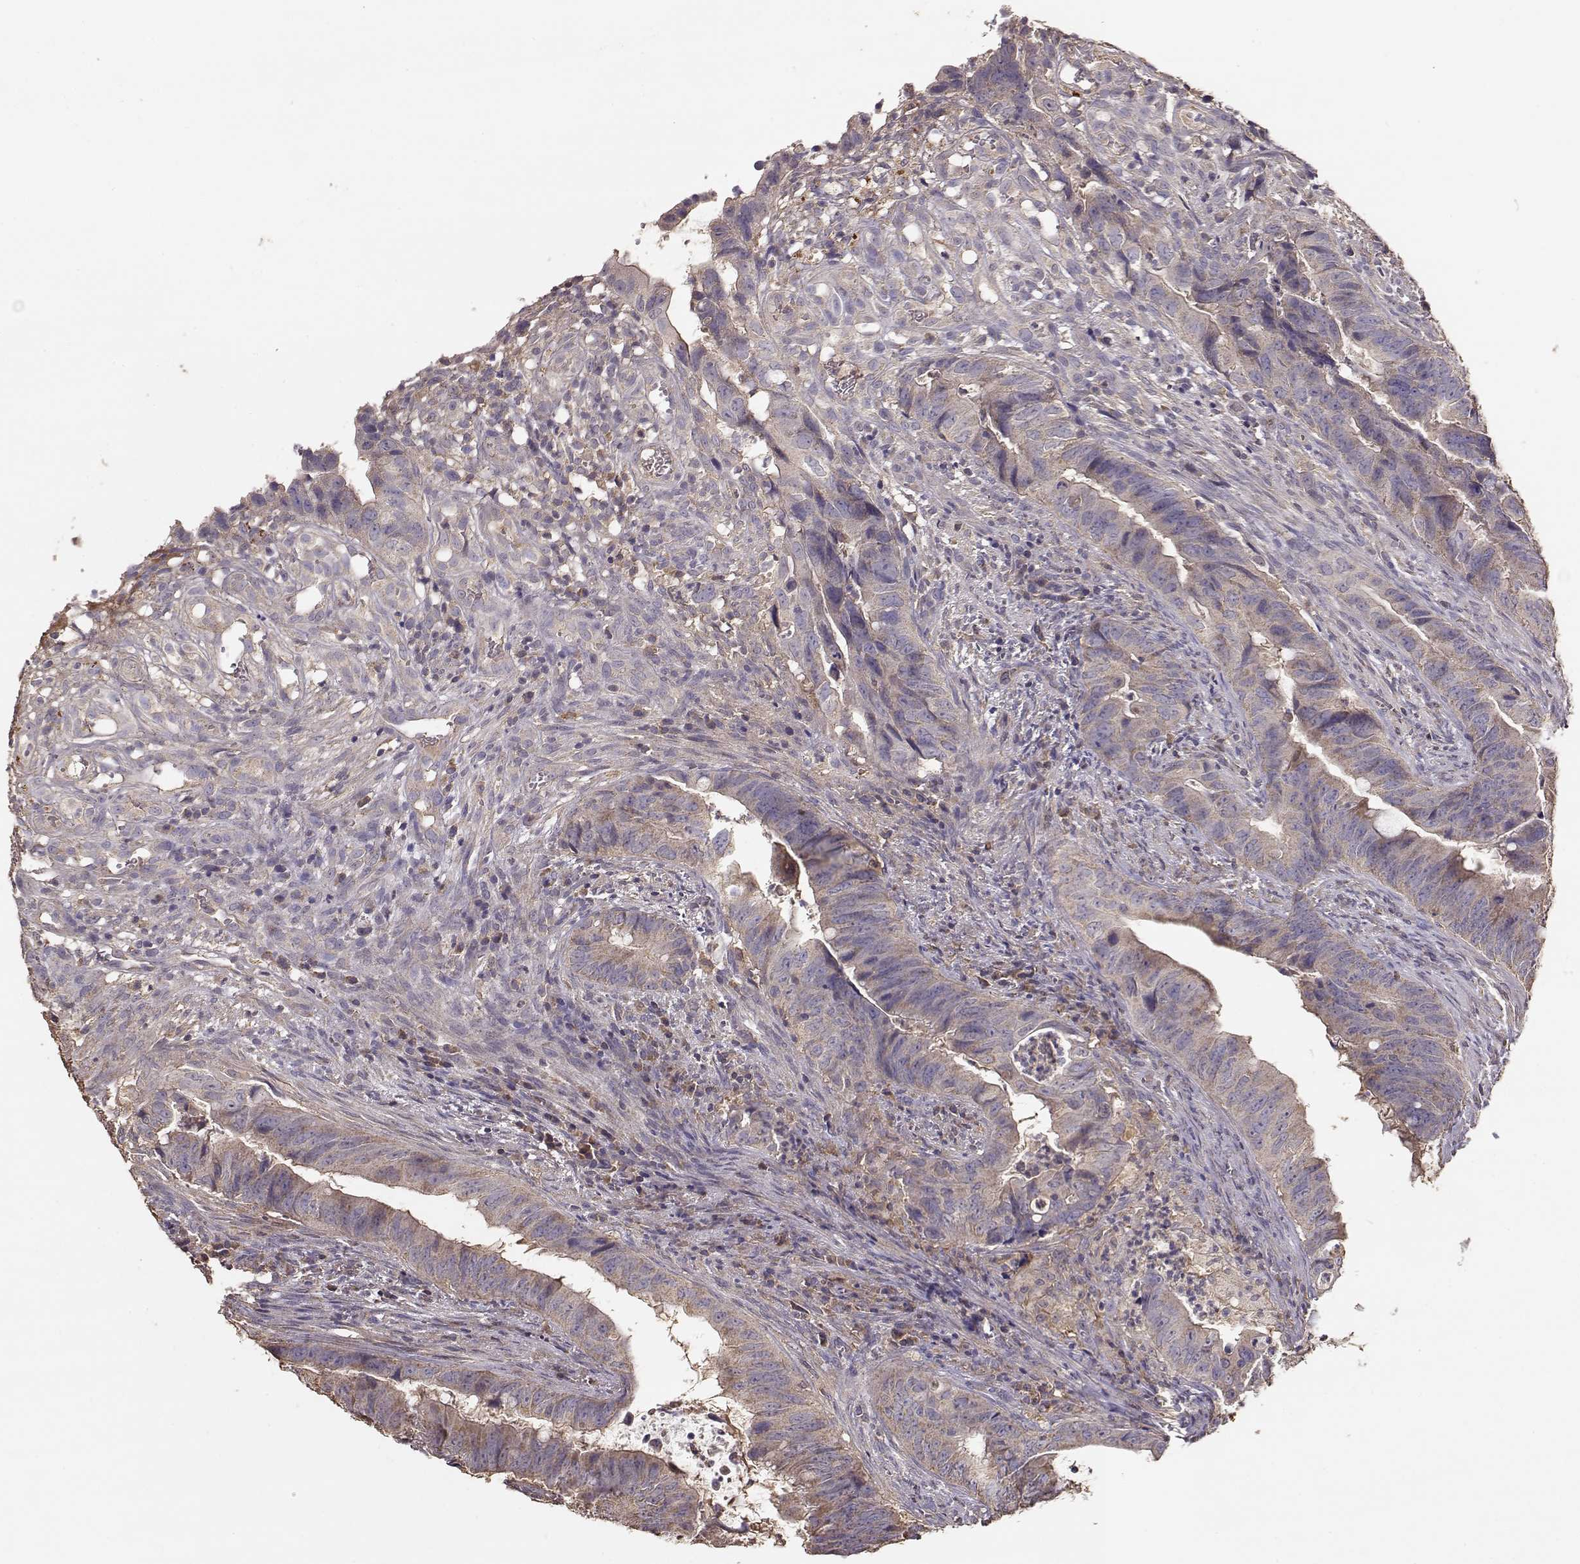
{"staining": {"intensity": "weak", "quantity": ">75%", "location": "cytoplasmic/membranous"}, "tissue": "colorectal cancer", "cell_type": "Tumor cells", "image_type": "cancer", "snomed": [{"axis": "morphology", "description": "Adenocarcinoma, NOS"}, {"axis": "topography", "description": "Colon"}], "caption": "The micrograph displays immunohistochemical staining of colorectal cancer. There is weak cytoplasmic/membranous positivity is present in approximately >75% of tumor cells. The staining is performed using DAB brown chromogen to label protein expression. The nuclei are counter-stained blue using hematoxylin.", "gene": "TARS3", "patient": {"sex": "female", "age": 82}}